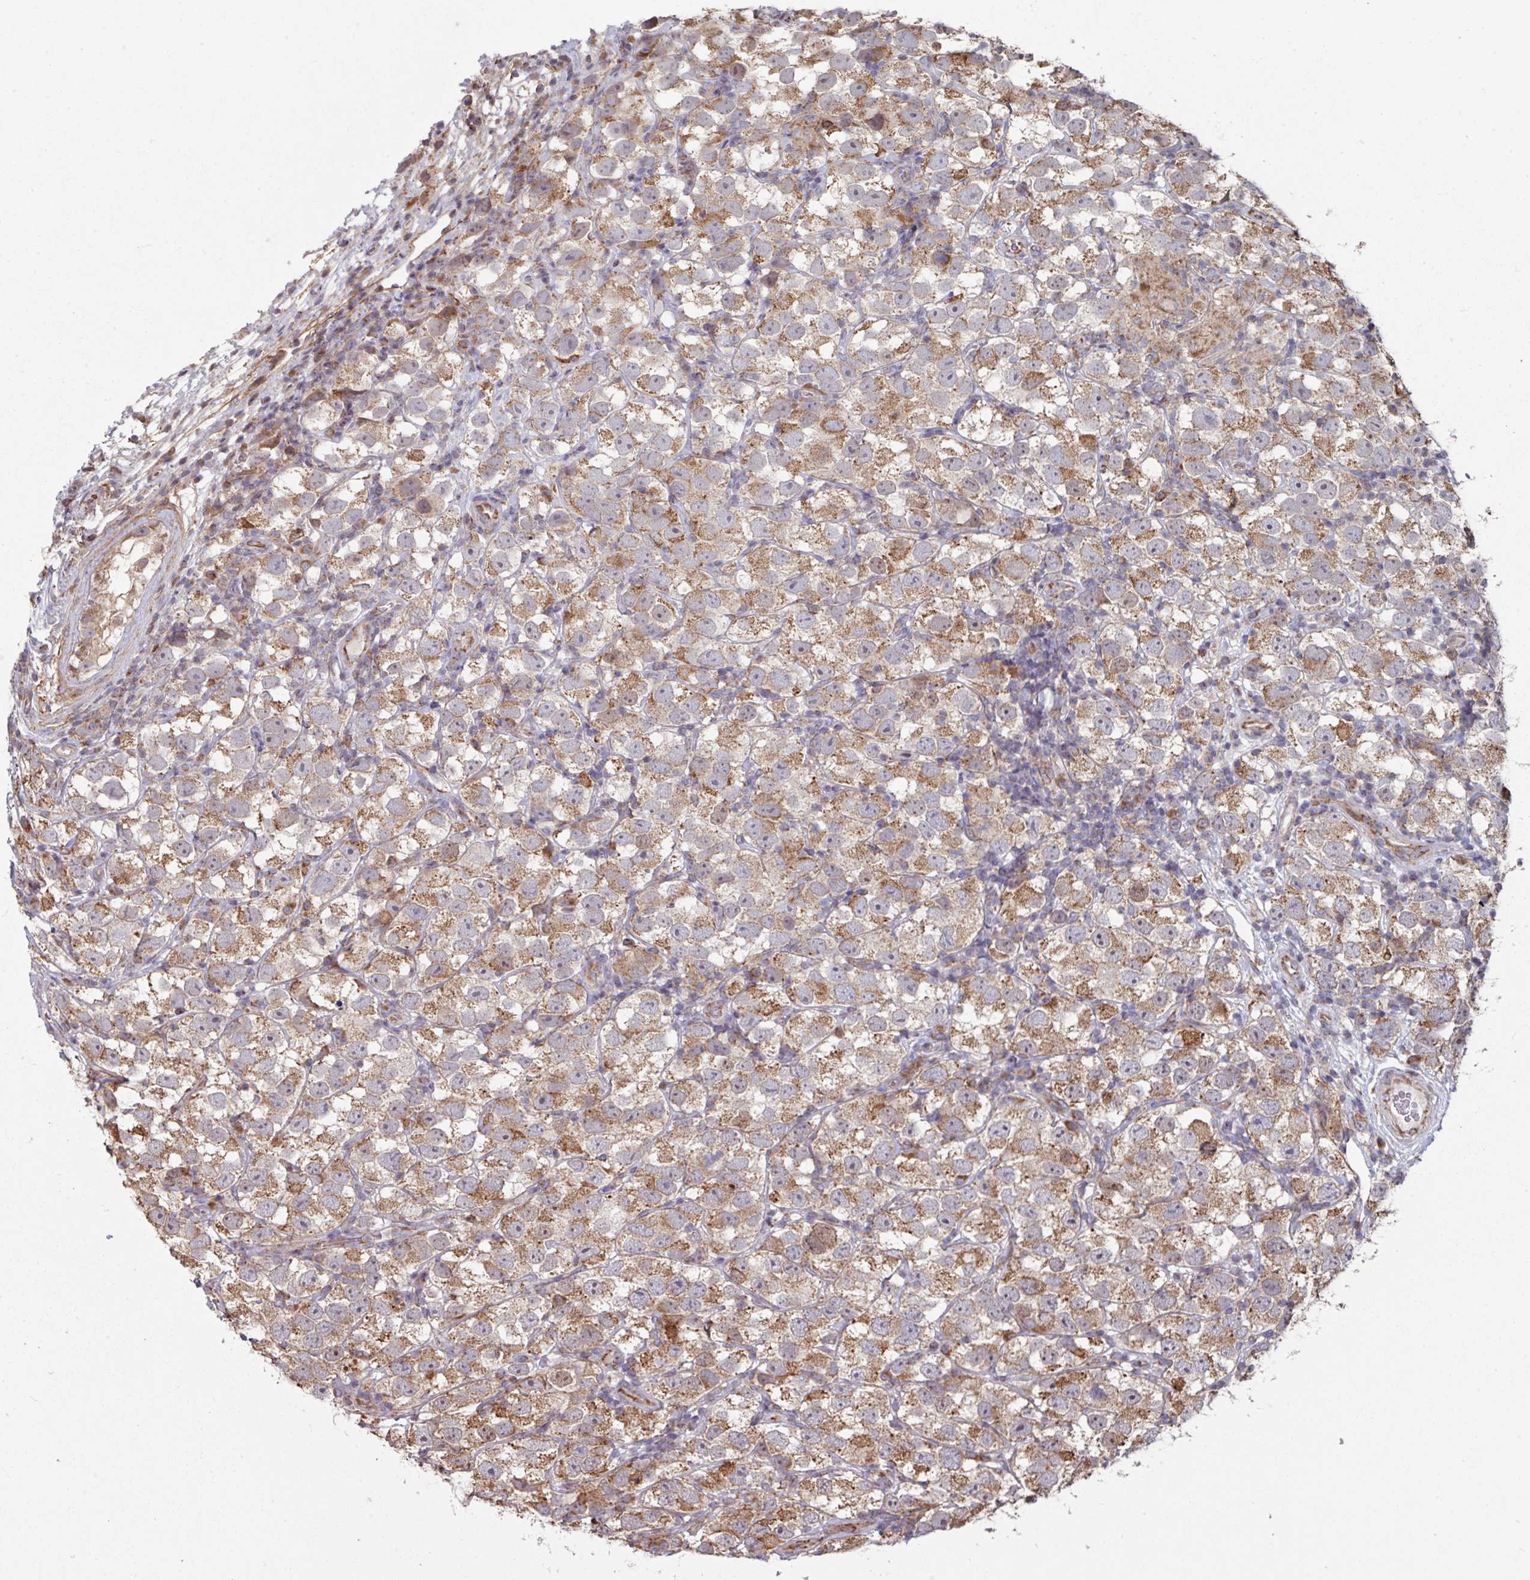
{"staining": {"intensity": "moderate", "quantity": ">75%", "location": "cytoplasmic/membranous"}, "tissue": "testis cancer", "cell_type": "Tumor cells", "image_type": "cancer", "snomed": [{"axis": "morphology", "description": "Seminoma, NOS"}, {"axis": "topography", "description": "Testis"}], "caption": "Protein staining of testis seminoma tissue reveals moderate cytoplasmic/membranous staining in about >75% of tumor cells.", "gene": "COX7C", "patient": {"sex": "male", "age": 26}}